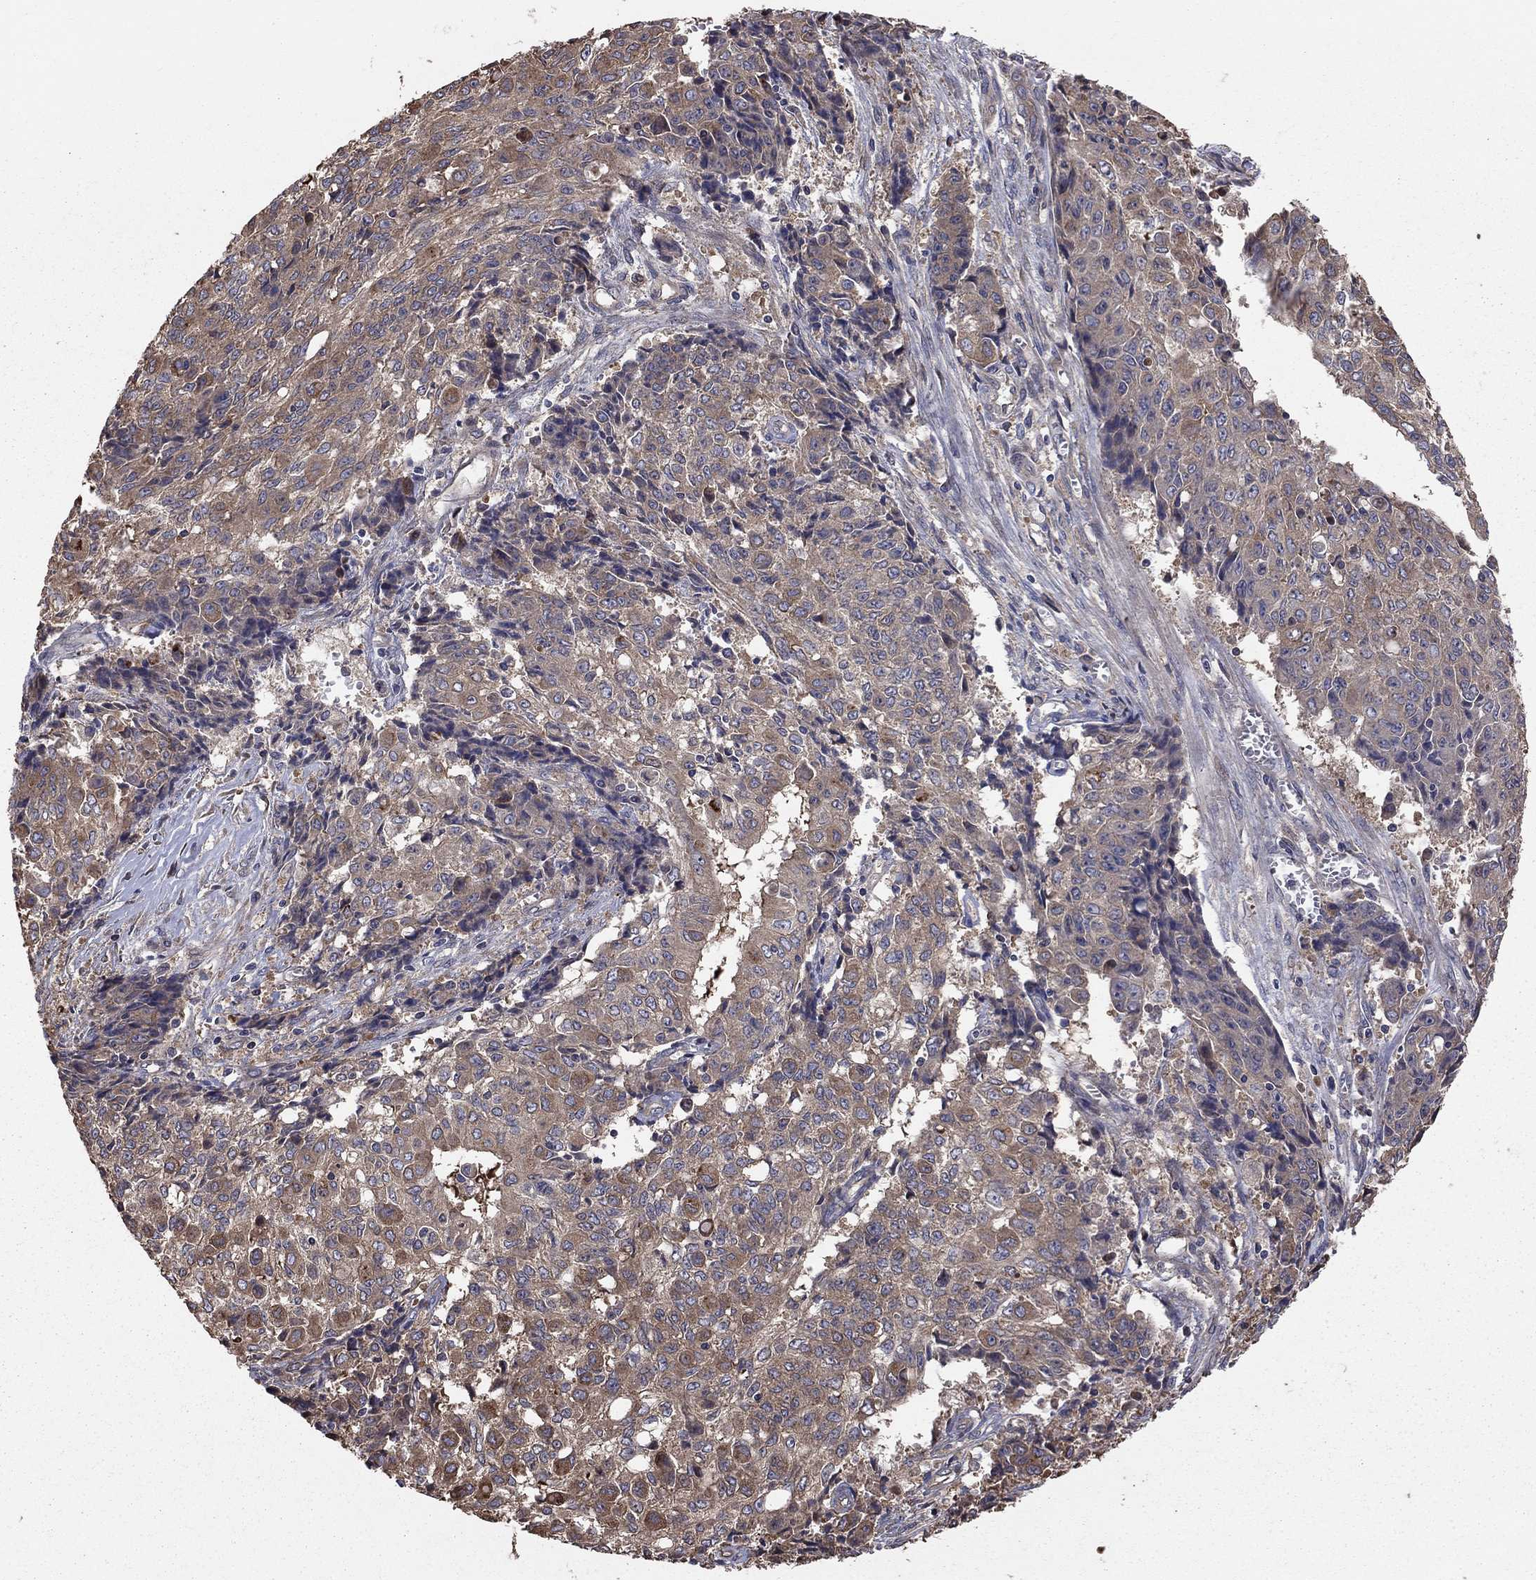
{"staining": {"intensity": "weak", "quantity": "25%-75%", "location": "cytoplasmic/membranous"}, "tissue": "ovarian cancer", "cell_type": "Tumor cells", "image_type": "cancer", "snomed": [{"axis": "morphology", "description": "Carcinoma, endometroid"}, {"axis": "topography", "description": "Ovary"}], "caption": "Endometroid carcinoma (ovarian) stained with immunohistochemistry reveals weak cytoplasmic/membranous staining in approximately 25%-75% of tumor cells.", "gene": "BABAM2", "patient": {"sex": "female", "age": 42}}